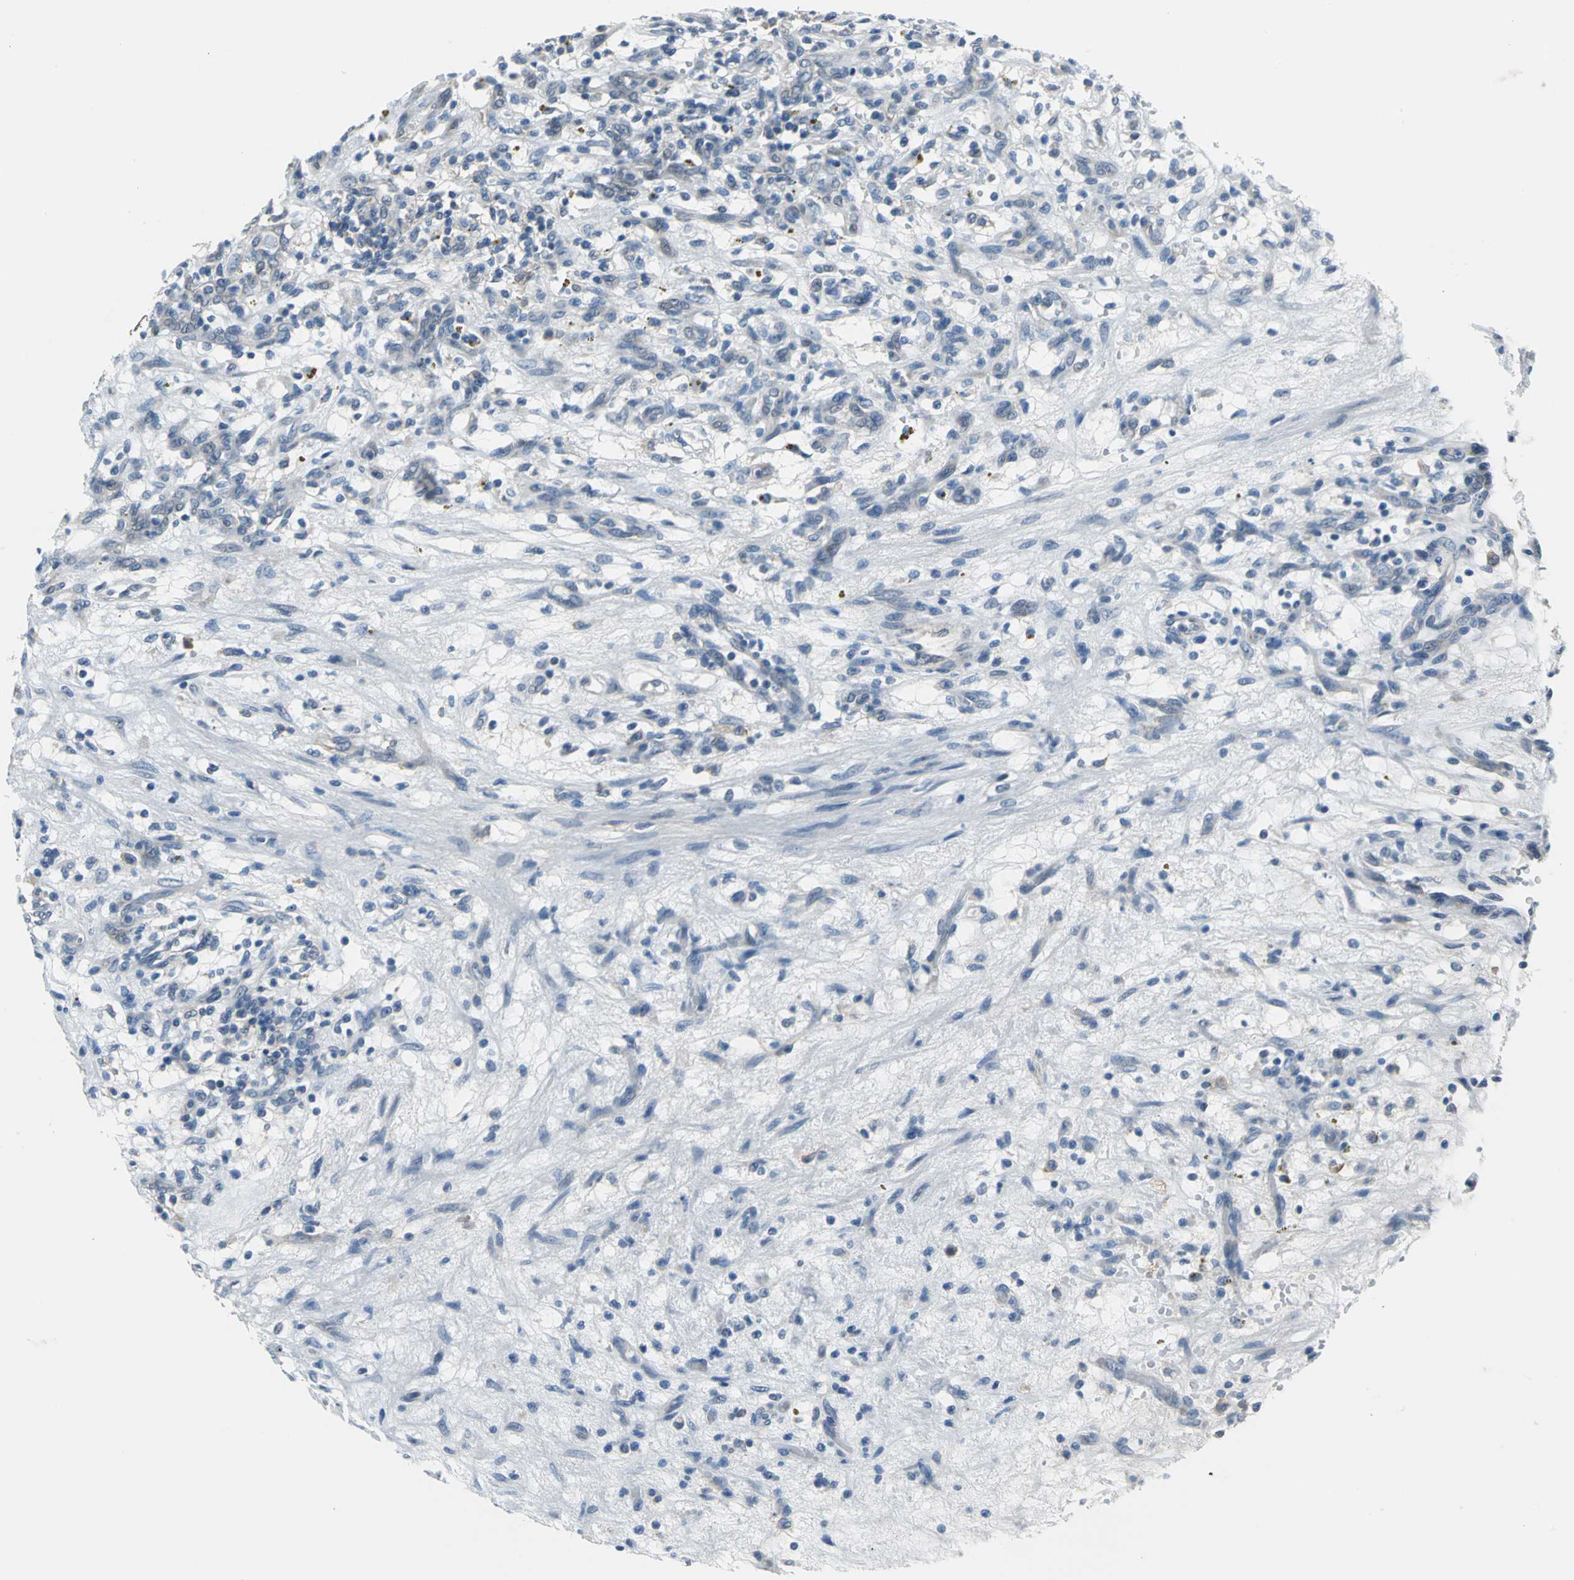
{"staining": {"intensity": "negative", "quantity": "none", "location": "none"}, "tissue": "renal cancer", "cell_type": "Tumor cells", "image_type": "cancer", "snomed": [{"axis": "morphology", "description": "Adenocarcinoma, NOS"}, {"axis": "topography", "description": "Kidney"}], "caption": "Immunohistochemistry (IHC) photomicrograph of renal adenocarcinoma stained for a protein (brown), which shows no staining in tumor cells.", "gene": "ZNF415", "patient": {"sex": "female", "age": 57}}